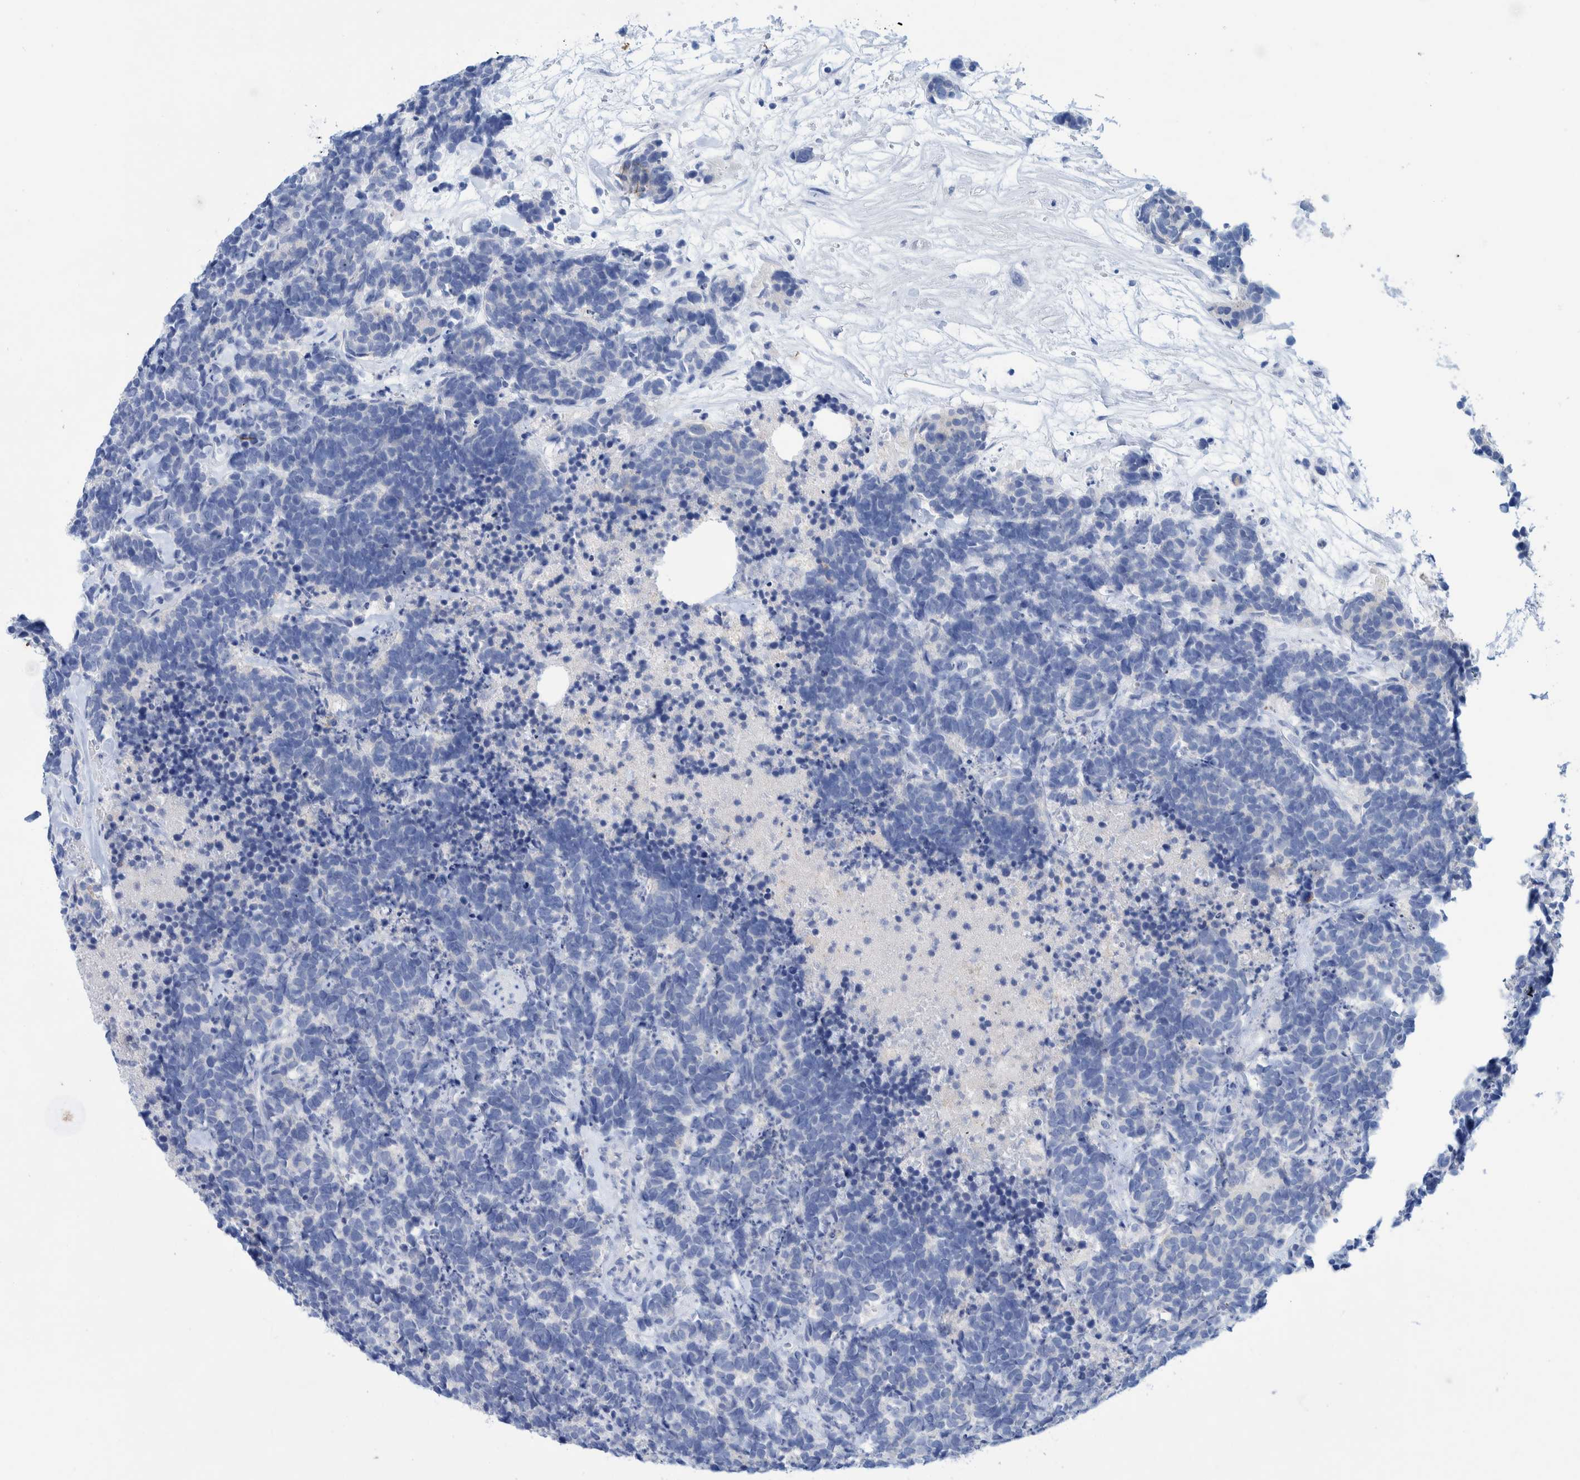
{"staining": {"intensity": "negative", "quantity": "none", "location": "none"}, "tissue": "carcinoid", "cell_type": "Tumor cells", "image_type": "cancer", "snomed": [{"axis": "morphology", "description": "Carcinoma, NOS"}, {"axis": "morphology", "description": "Carcinoid, malignant, NOS"}, {"axis": "topography", "description": "Urinary bladder"}], "caption": "A high-resolution photomicrograph shows immunohistochemistry staining of carcinoid (malignant), which exhibits no significant staining in tumor cells.", "gene": "PERP", "patient": {"sex": "male", "age": 57}}